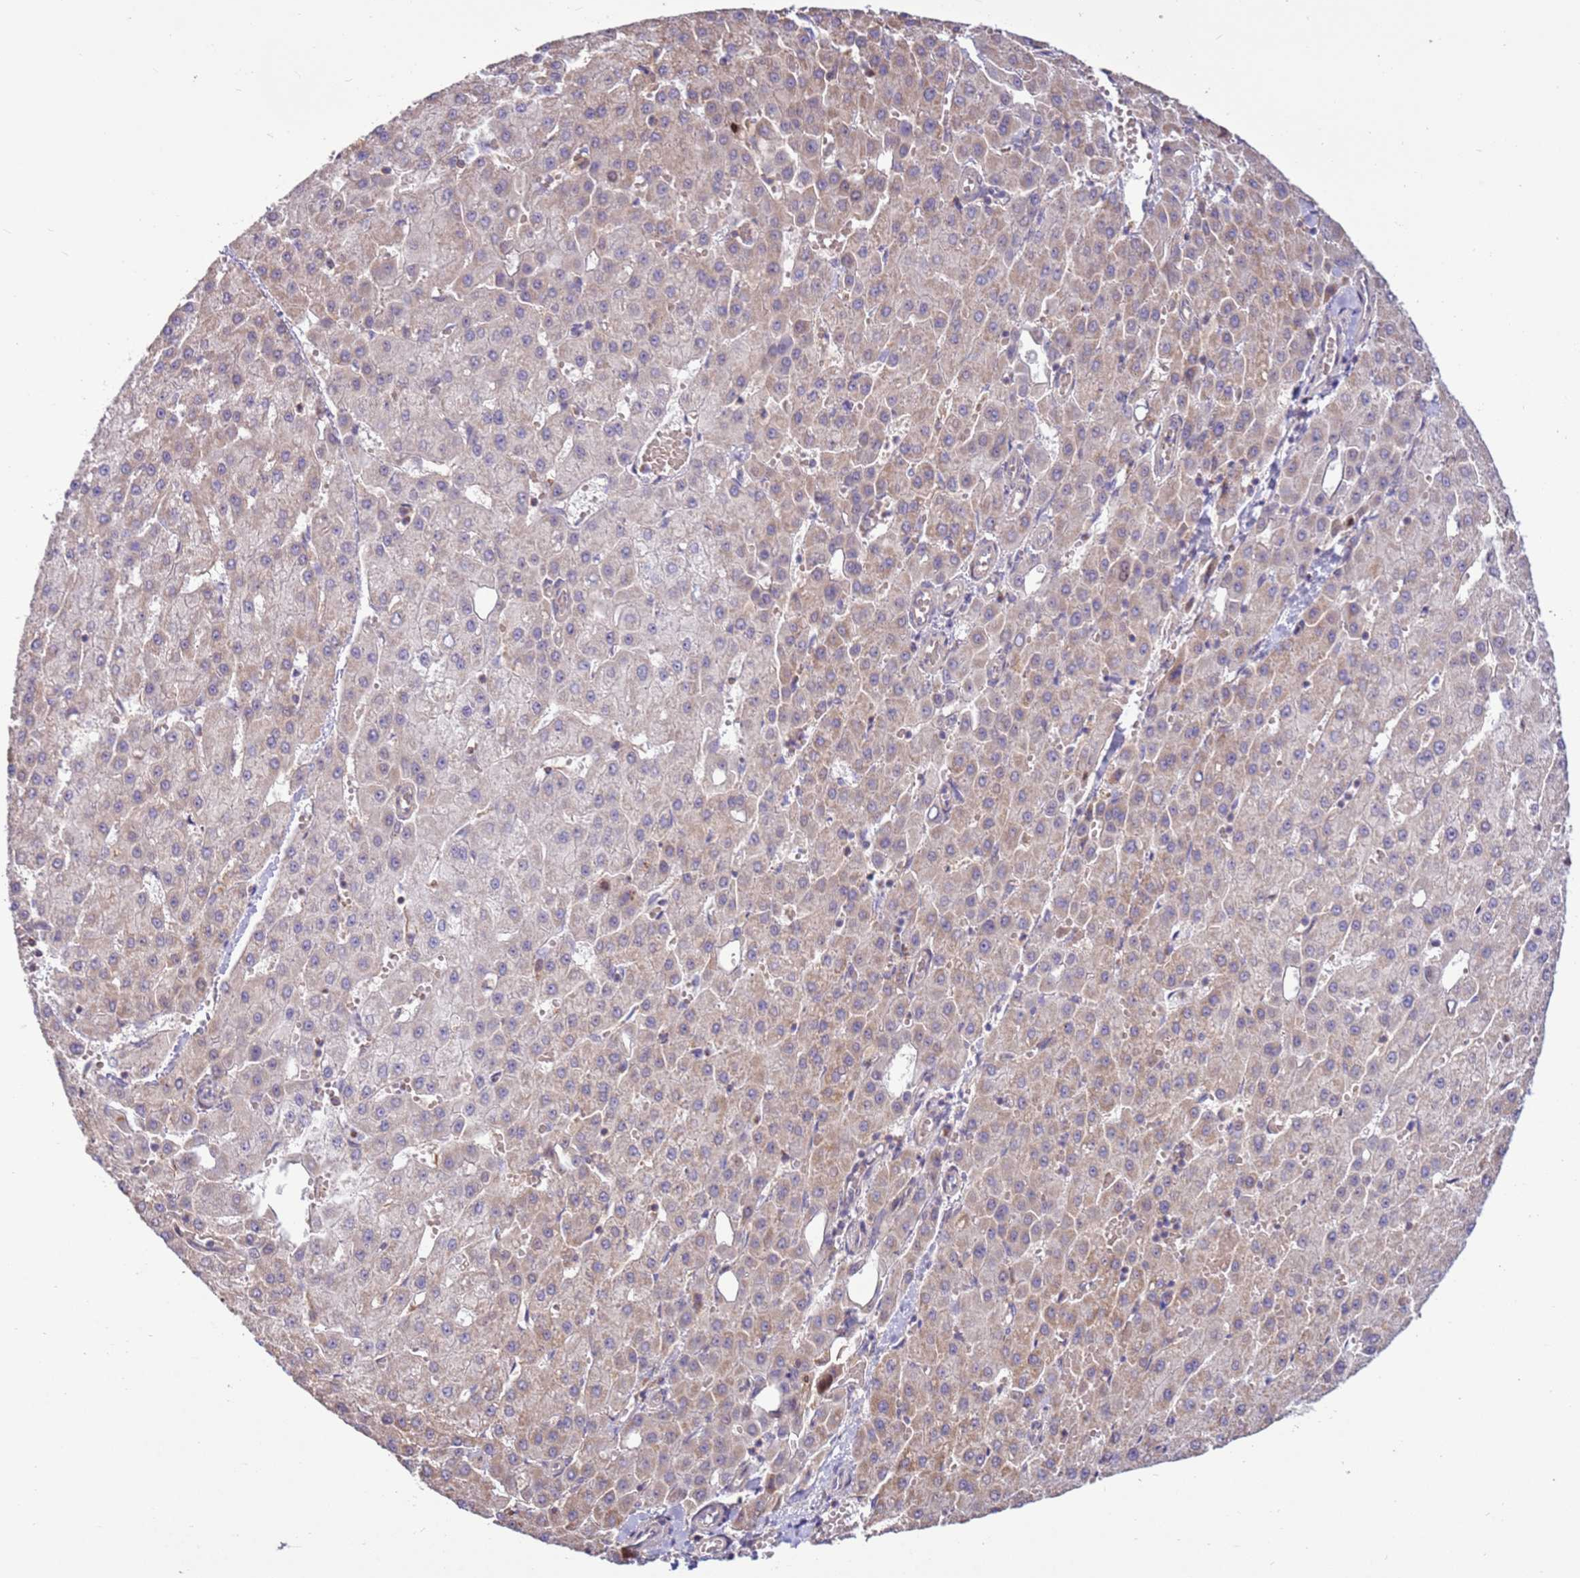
{"staining": {"intensity": "weak", "quantity": "25%-75%", "location": "cytoplasmic/membranous"}, "tissue": "liver cancer", "cell_type": "Tumor cells", "image_type": "cancer", "snomed": [{"axis": "morphology", "description": "Carcinoma, Hepatocellular, NOS"}, {"axis": "topography", "description": "Liver"}], "caption": "Human liver hepatocellular carcinoma stained for a protein (brown) displays weak cytoplasmic/membranous positive positivity in approximately 25%-75% of tumor cells.", "gene": "EVA1B", "patient": {"sex": "male", "age": 47}}